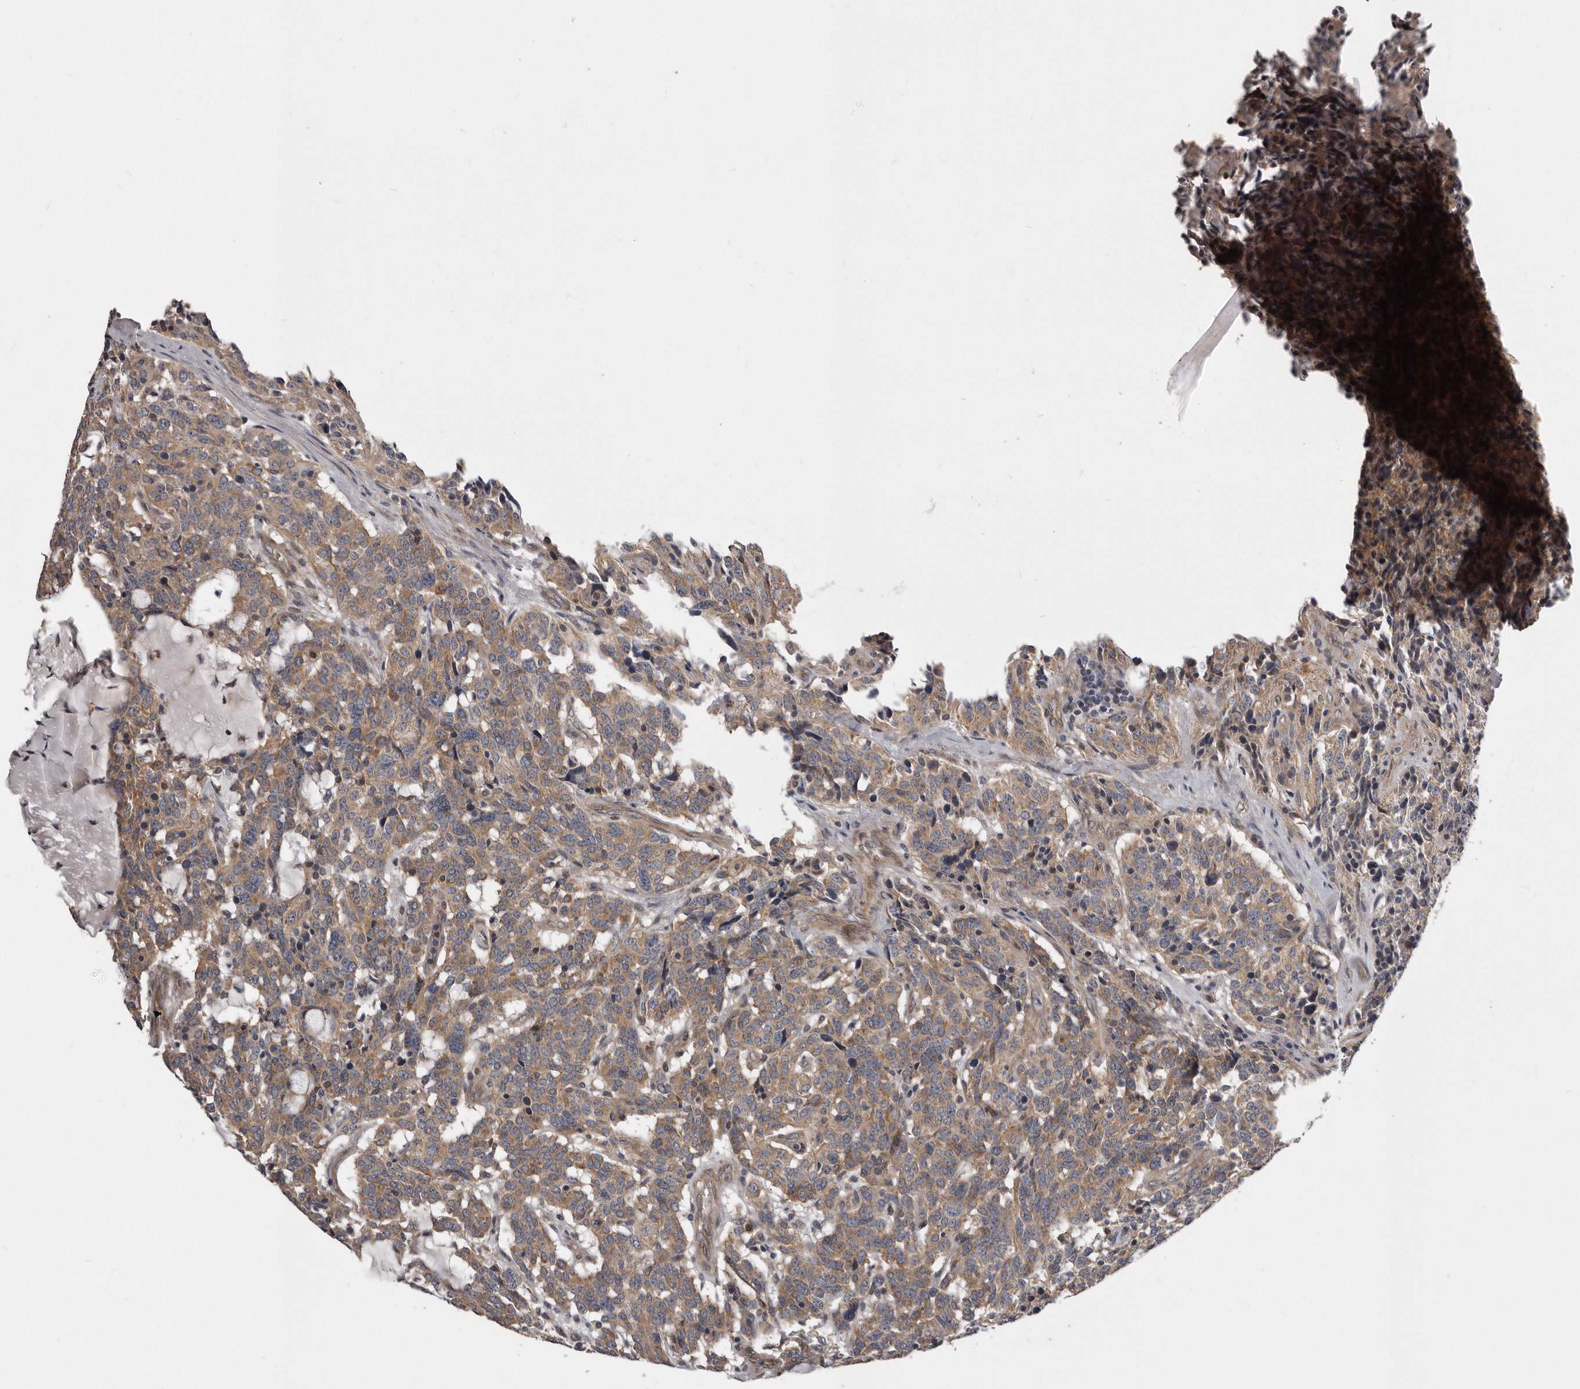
{"staining": {"intensity": "moderate", "quantity": "25%-75%", "location": "cytoplasmic/membranous"}, "tissue": "carcinoid", "cell_type": "Tumor cells", "image_type": "cancer", "snomed": [{"axis": "morphology", "description": "Carcinoid, malignant, NOS"}, {"axis": "topography", "description": "Lung"}], "caption": "Immunohistochemistry image of neoplastic tissue: malignant carcinoid stained using immunohistochemistry (IHC) shows medium levels of moderate protein expression localized specifically in the cytoplasmic/membranous of tumor cells, appearing as a cytoplasmic/membranous brown color.", "gene": "ARMCX1", "patient": {"sex": "female", "age": 46}}